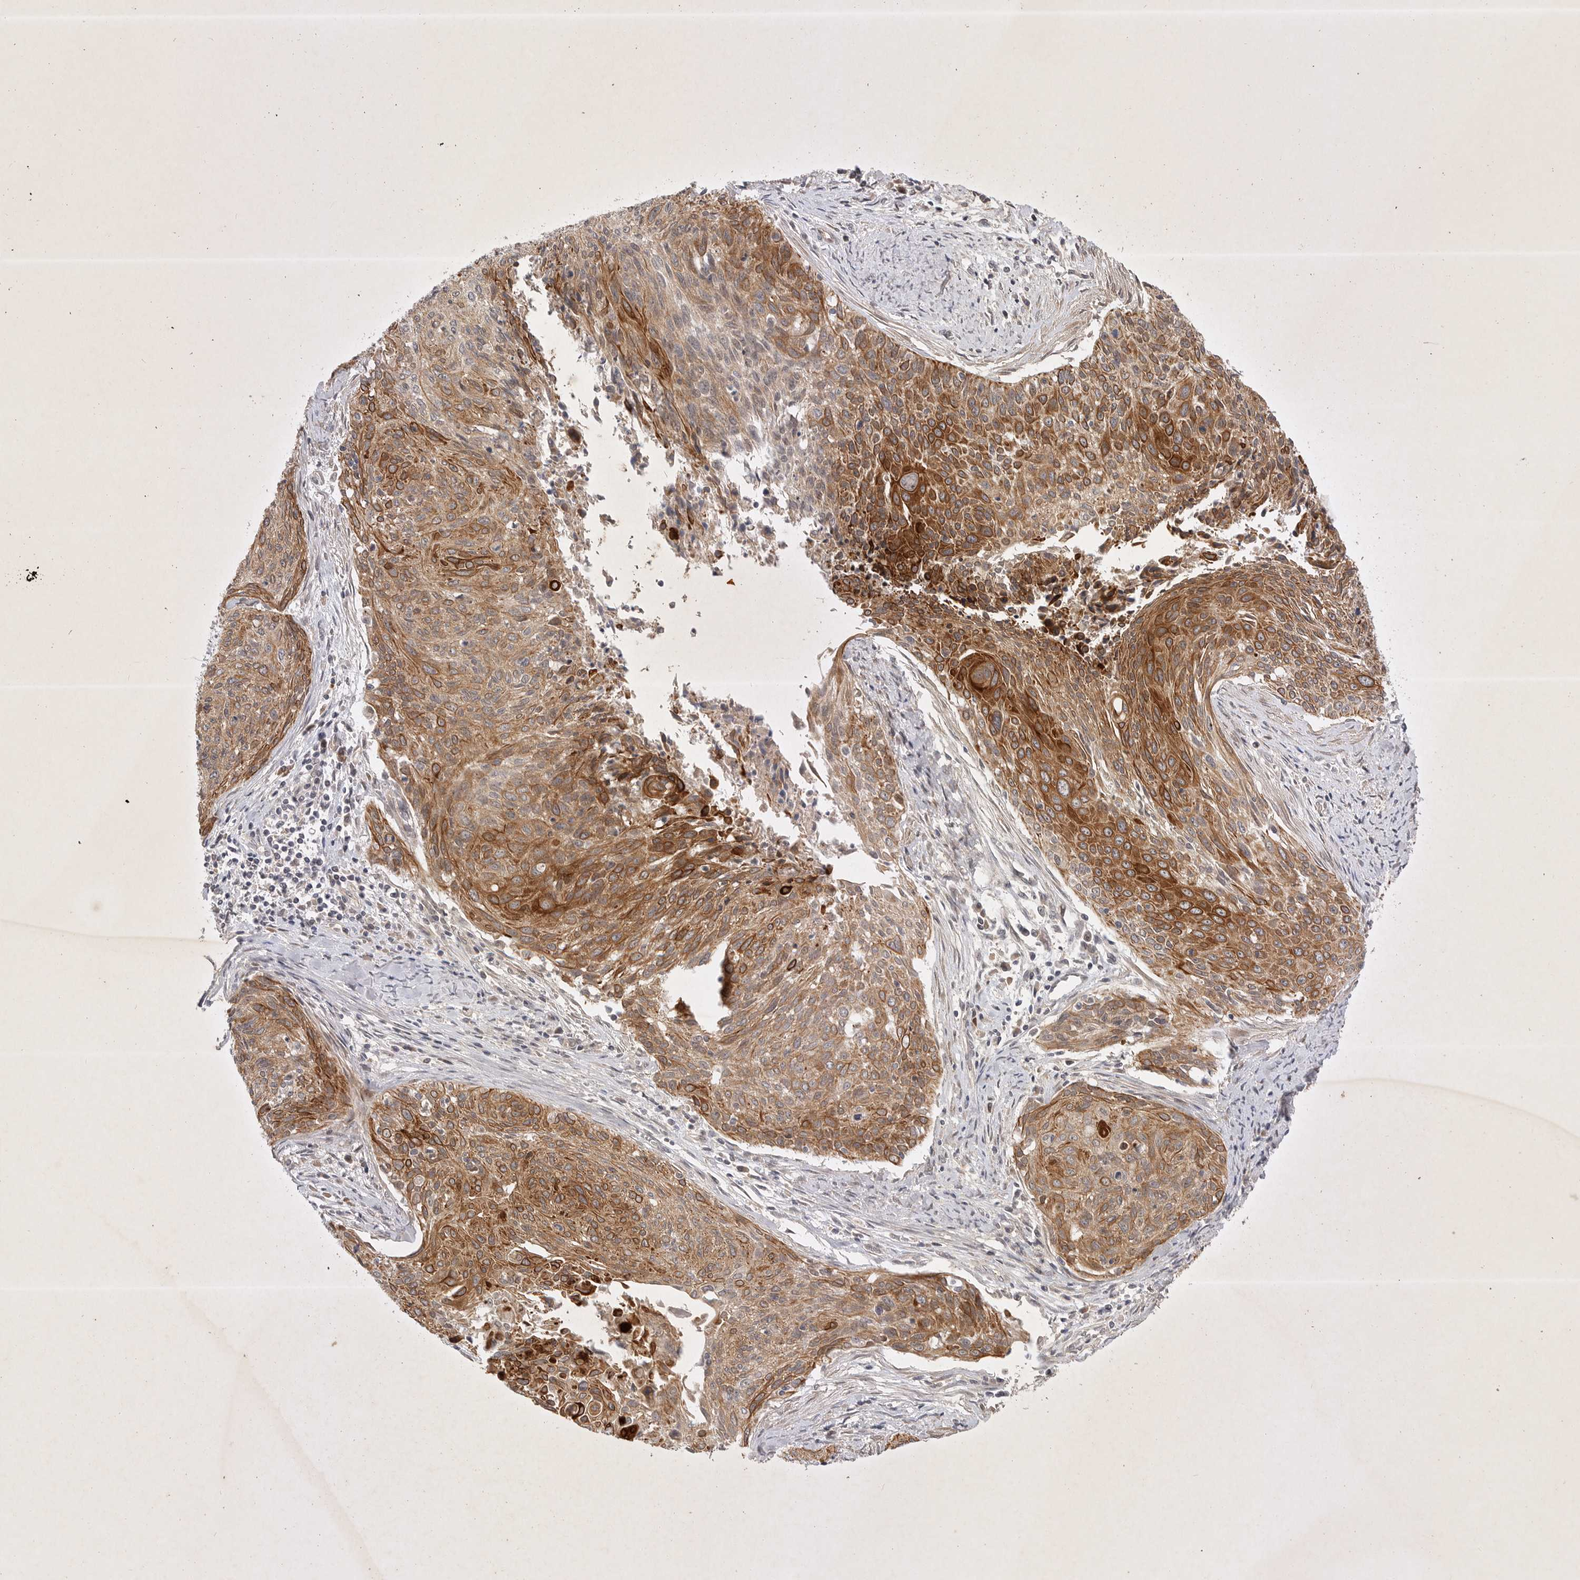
{"staining": {"intensity": "strong", "quantity": ">75%", "location": "cytoplasmic/membranous"}, "tissue": "cervical cancer", "cell_type": "Tumor cells", "image_type": "cancer", "snomed": [{"axis": "morphology", "description": "Squamous cell carcinoma, NOS"}, {"axis": "topography", "description": "Cervix"}], "caption": "Cervical cancer (squamous cell carcinoma) stained with a protein marker displays strong staining in tumor cells.", "gene": "PTPDC1", "patient": {"sex": "female", "age": 55}}